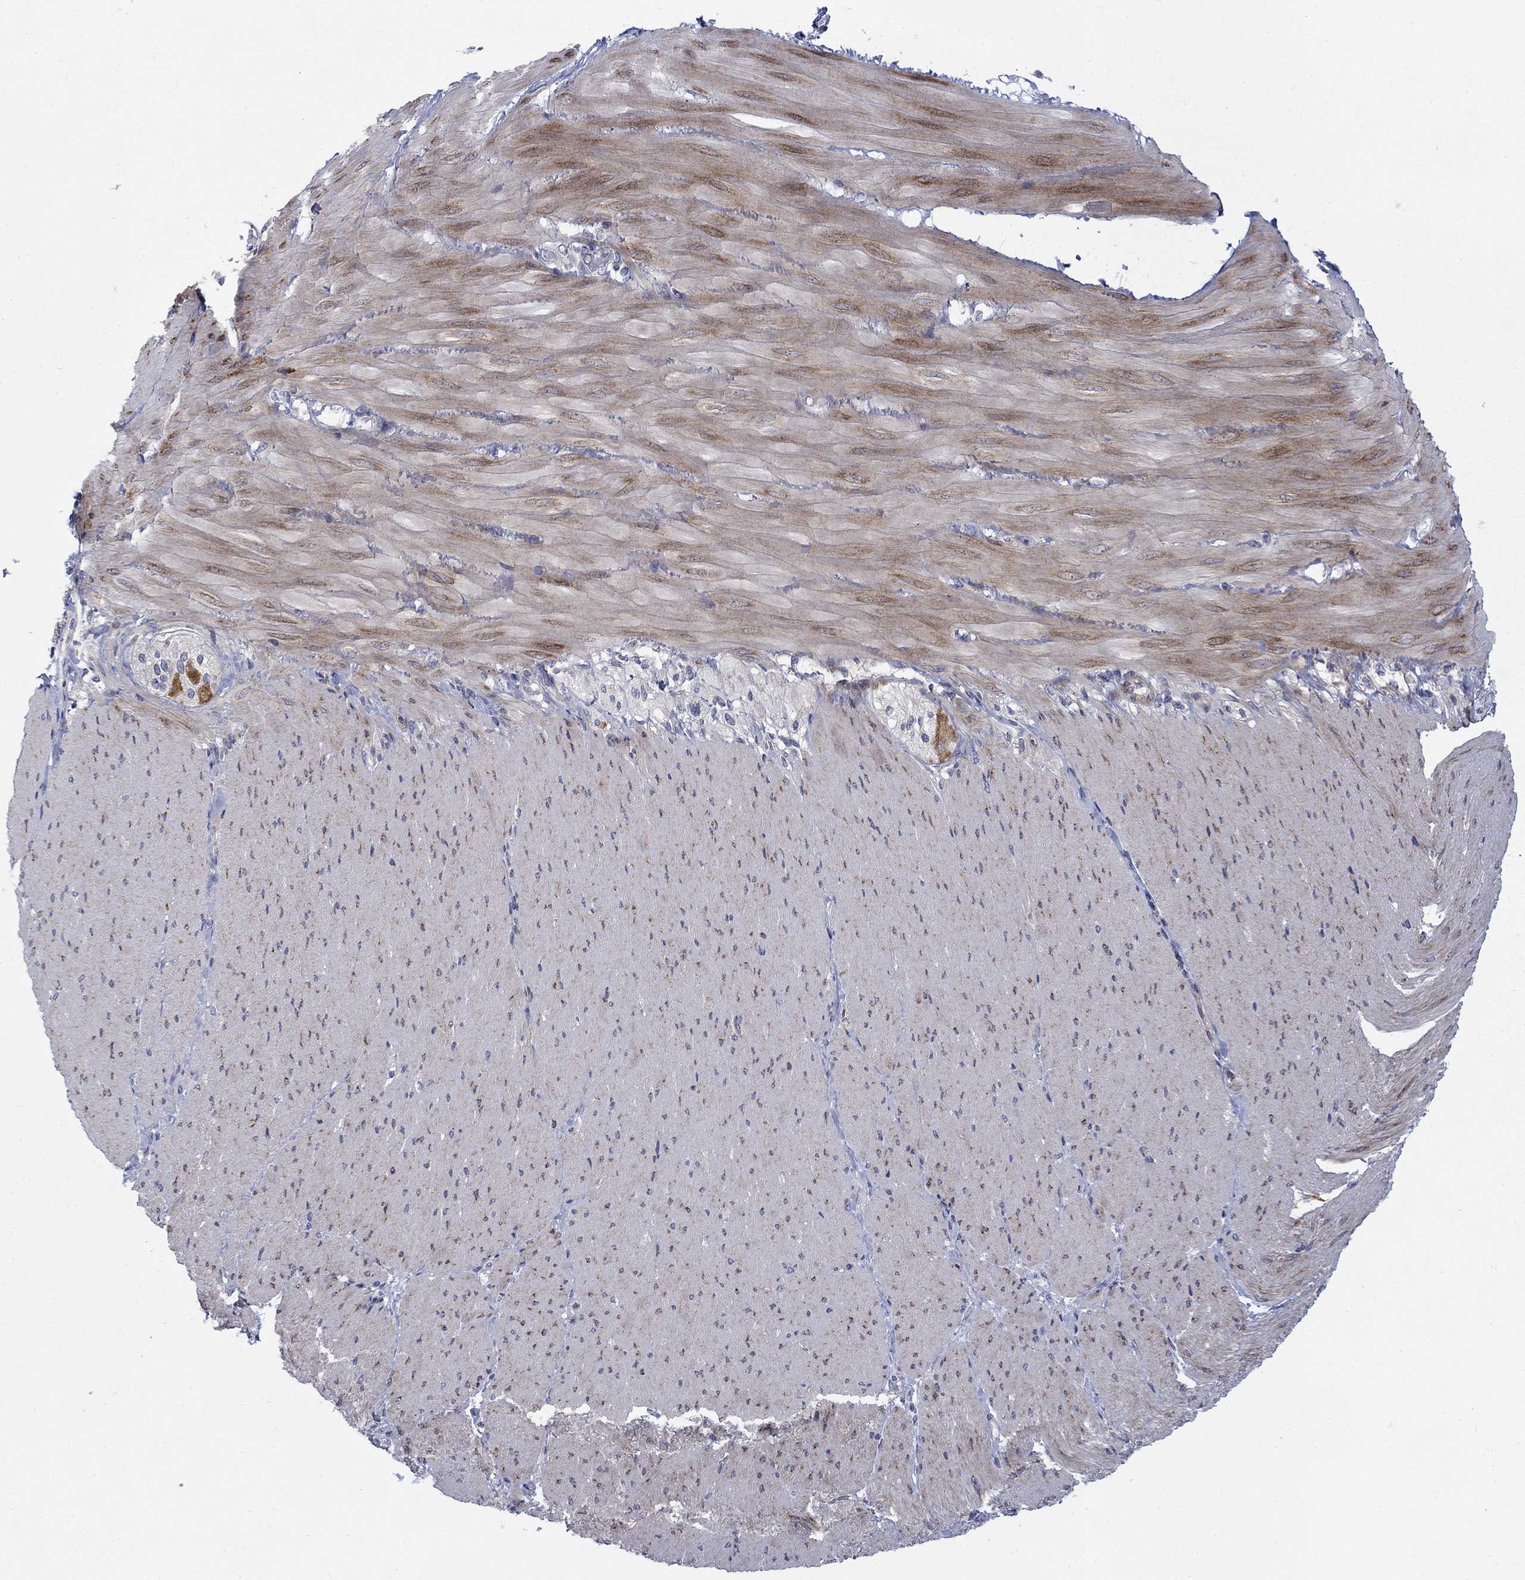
{"staining": {"intensity": "negative", "quantity": "none", "location": "none"}, "tissue": "soft tissue", "cell_type": "Fibroblasts", "image_type": "normal", "snomed": [{"axis": "morphology", "description": "Normal tissue, NOS"}, {"axis": "topography", "description": "Smooth muscle"}, {"axis": "topography", "description": "Duodenum"}, {"axis": "topography", "description": "Peripheral nerve tissue"}], "caption": "An immunohistochemistry histopathology image of normal soft tissue is shown. There is no staining in fibroblasts of soft tissue.", "gene": "FXR1", "patient": {"sex": "female", "age": 61}}